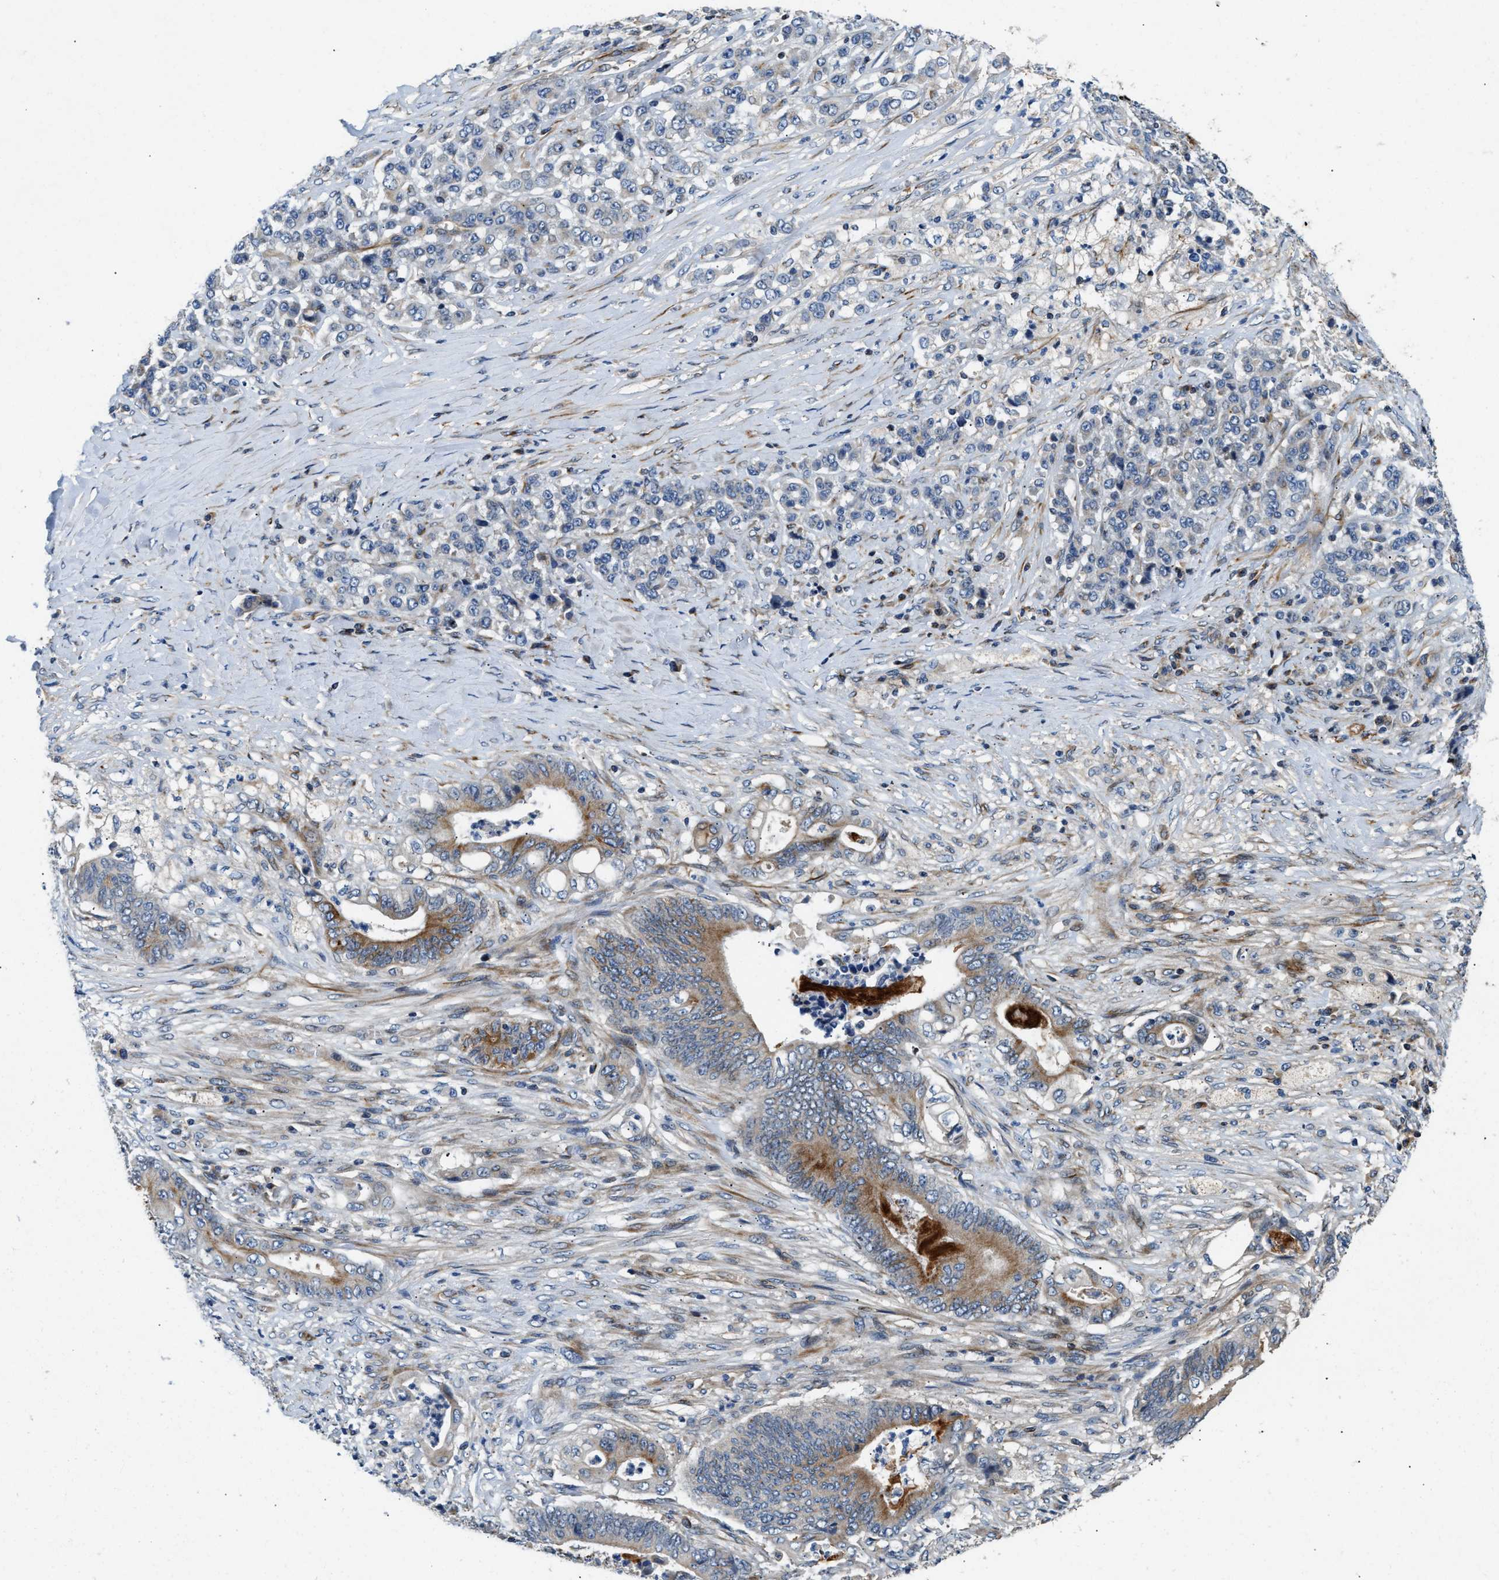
{"staining": {"intensity": "moderate", "quantity": "25%-75%", "location": "cytoplasmic/membranous"}, "tissue": "stomach cancer", "cell_type": "Tumor cells", "image_type": "cancer", "snomed": [{"axis": "morphology", "description": "Adenocarcinoma, NOS"}, {"axis": "topography", "description": "Stomach"}], "caption": "Immunohistochemistry micrograph of neoplastic tissue: human stomach cancer stained using IHC exhibits medium levels of moderate protein expression localized specifically in the cytoplasmic/membranous of tumor cells, appearing as a cytoplasmic/membranous brown color.", "gene": "IL17RC", "patient": {"sex": "female", "age": 73}}